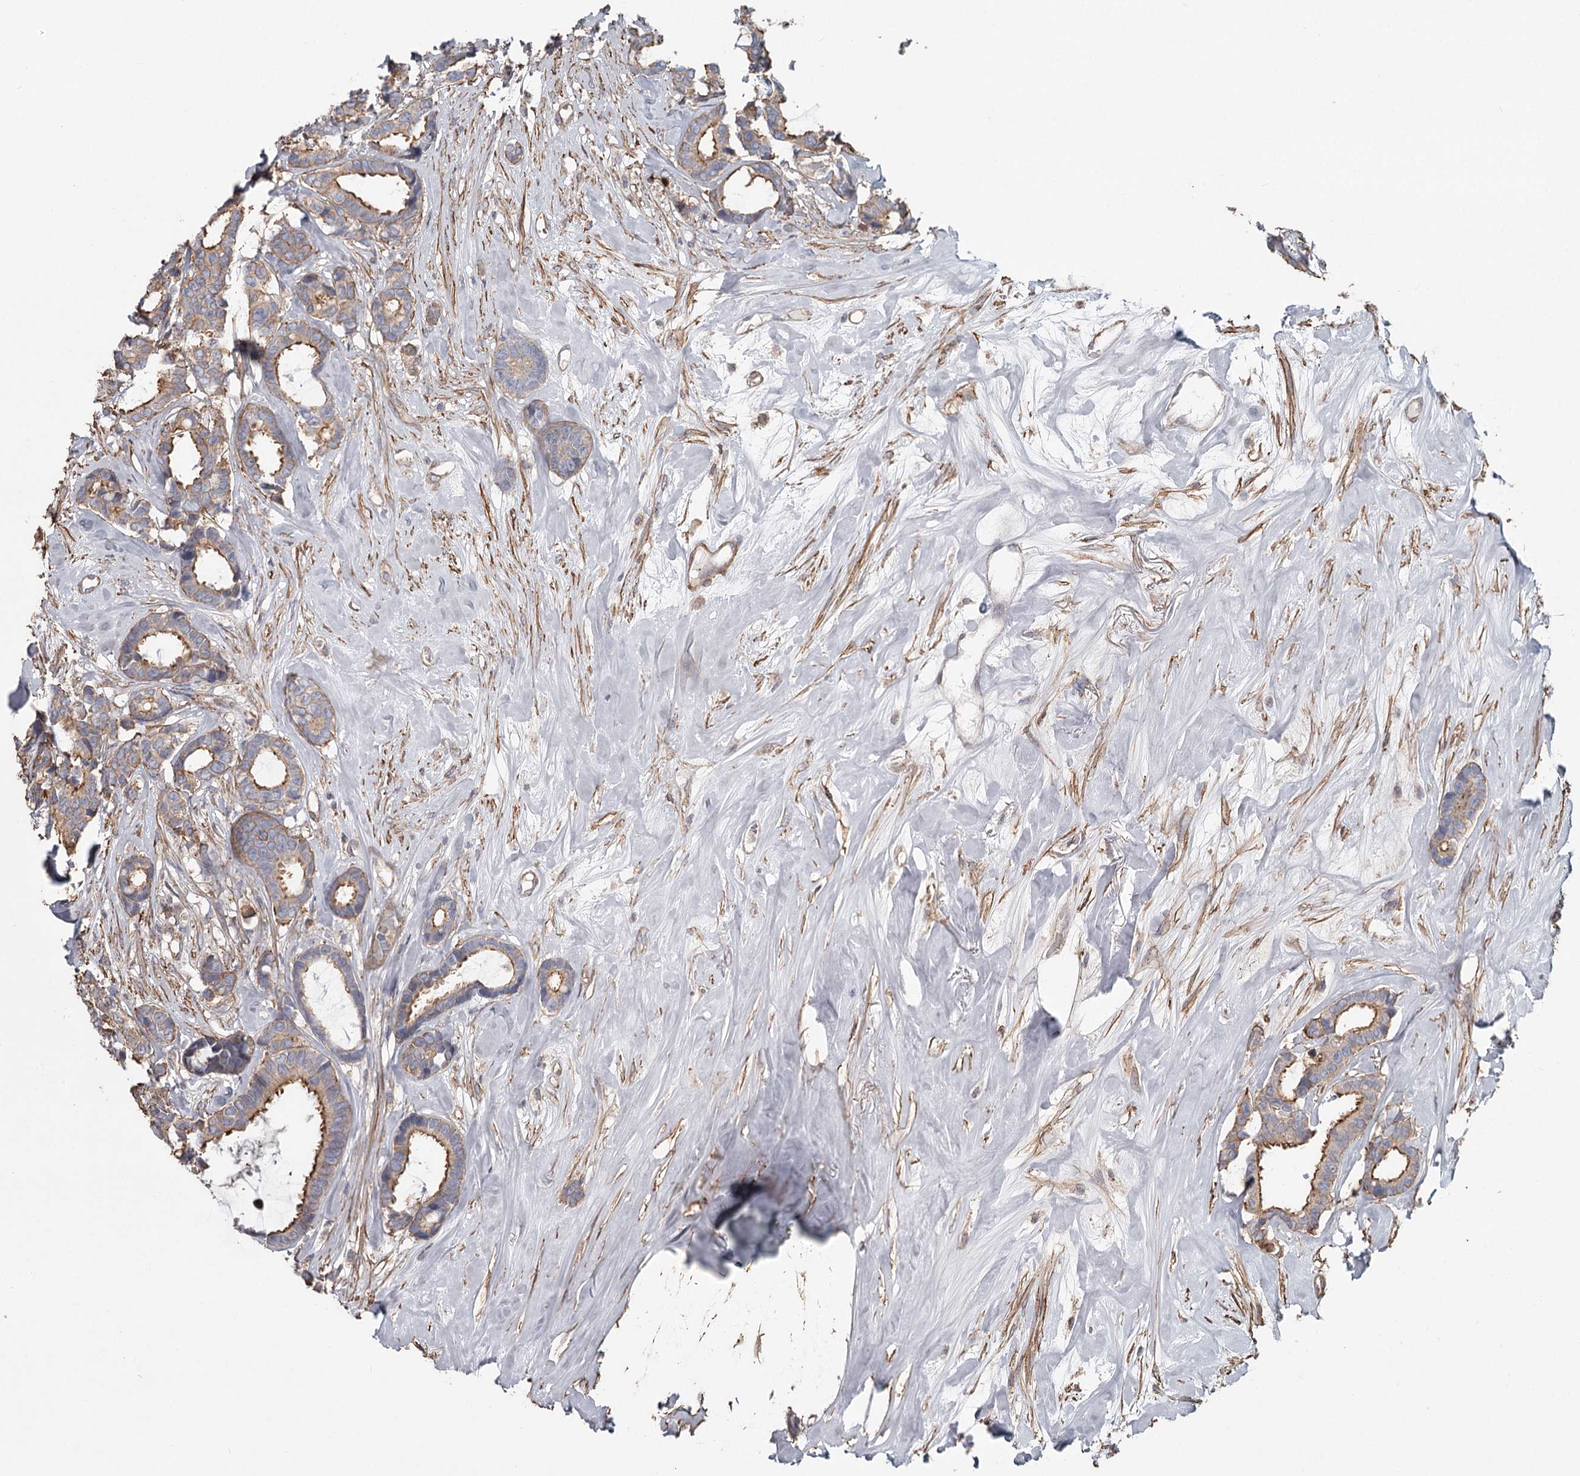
{"staining": {"intensity": "moderate", "quantity": ">75%", "location": "cytoplasmic/membranous"}, "tissue": "breast cancer", "cell_type": "Tumor cells", "image_type": "cancer", "snomed": [{"axis": "morphology", "description": "Duct carcinoma"}, {"axis": "topography", "description": "Breast"}], "caption": "Breast cancer stained with DAB (3,3'-diaminobenzidine) IHC reveals medium levels of moderate cytoplasmic/membranous positivity in approximately >75% of tumor cells. Using DAB (3,3'-diaminobenzidine) (brown) and hematoxylin (blue) stains, captured at high magnification using brightfield microscopy.", "gene": "DHRS9", "patient": {"sex": "female", "age": 87}}